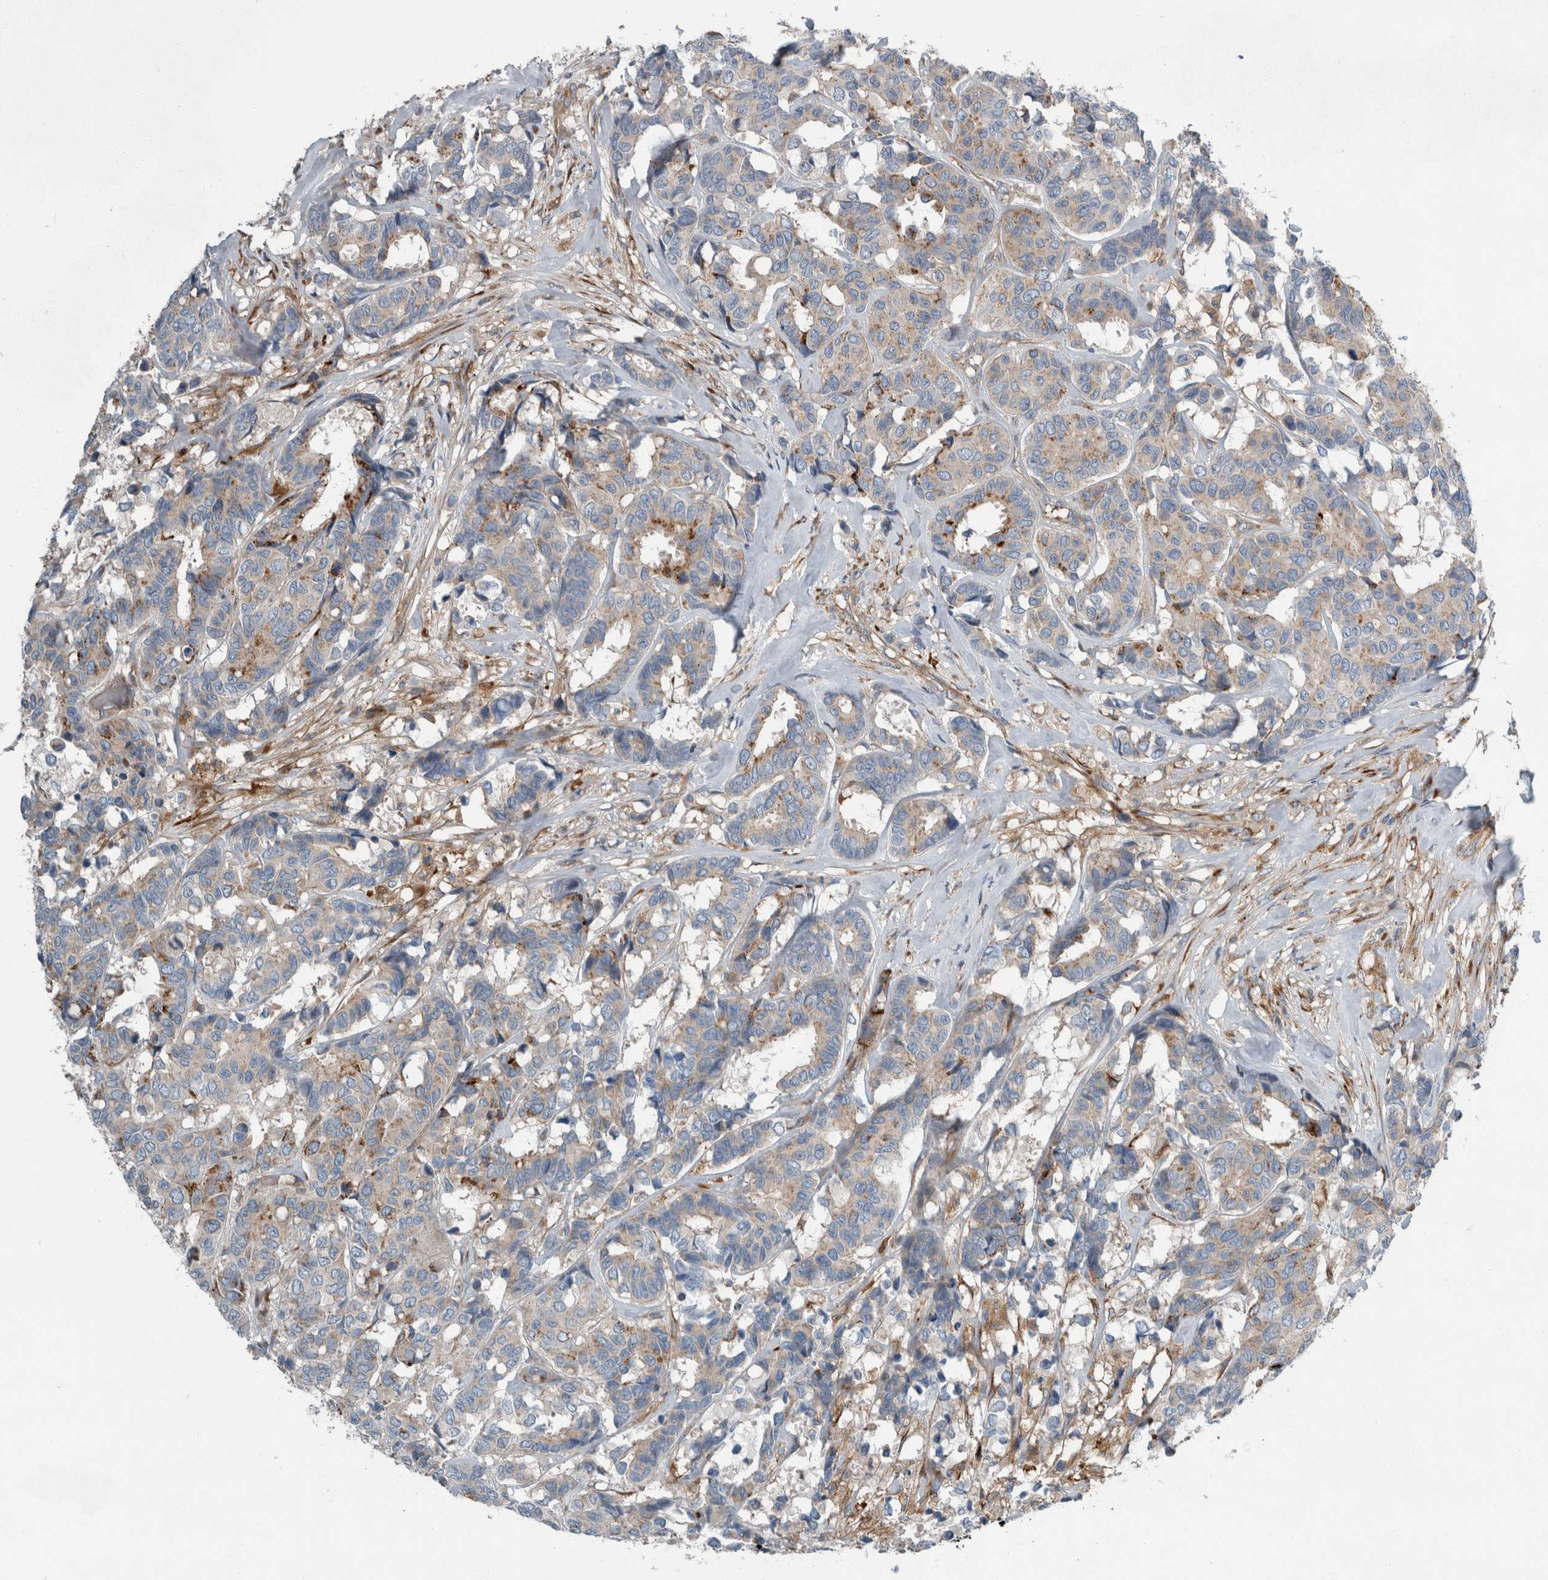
{"staining": {"intensity": "weak", "quantity": ">75%", "location": "cytoplasmic/membranous"}, "tissue": "breast cancer", "cell_type": "Tumor cells", "image_type": "cancer", "snomed": [{"axis": "morphology", "description": "Duct carcinoma"}, {"axis": "topography", "description": "Breast"}], "caption": "A high-resolution photomicrograph shows immunohistochemistry staining of breast cancer, which shows weak cytoplasmic/membranous staining in approximately >75% of tumor cells.", "gene": "GLT8D2", "patient": {"sex": "female", "age": 87}}